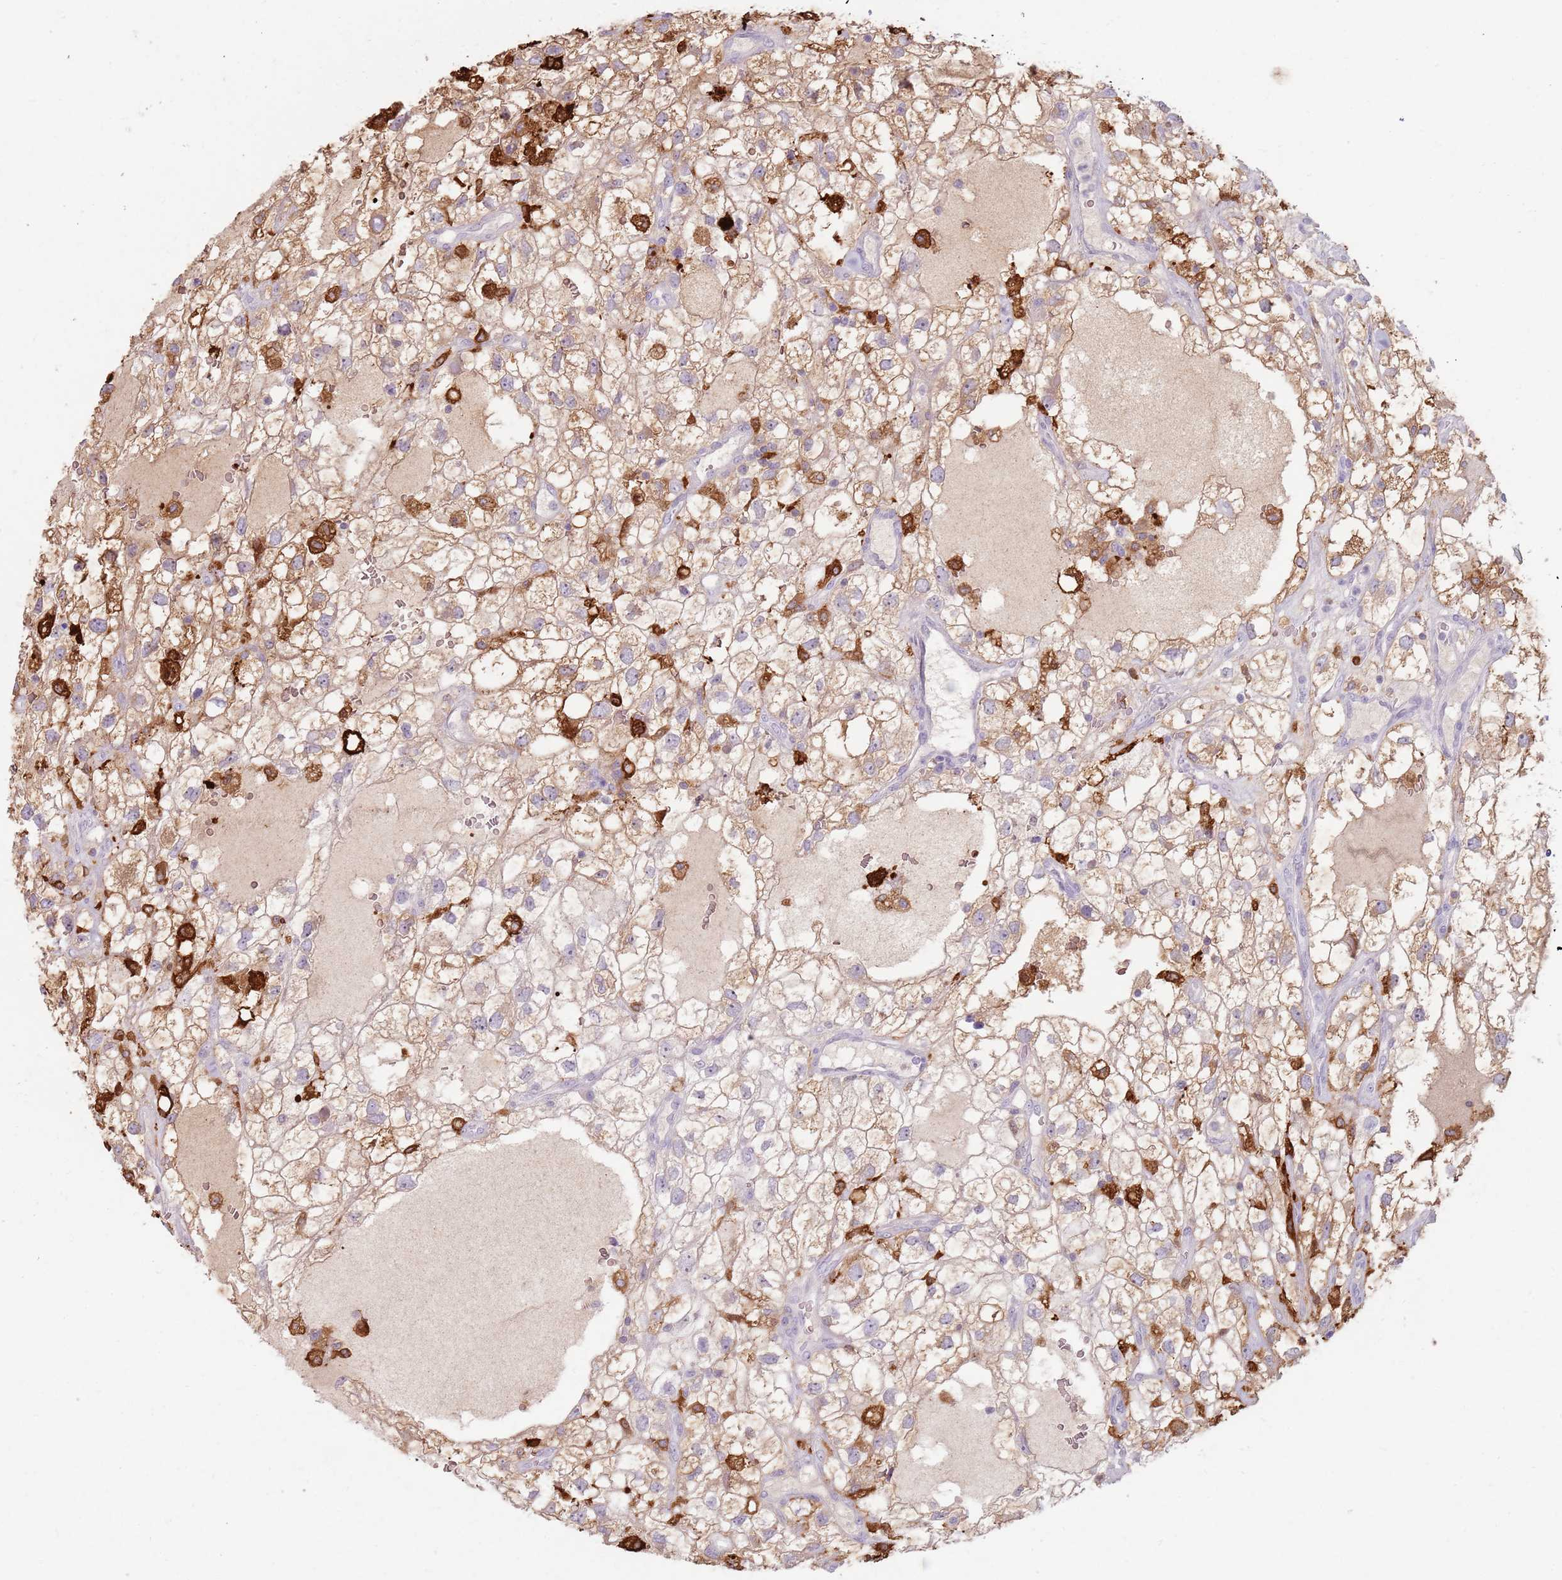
{"staining": {"intensity": "moderate", "quantity": ">75%", "location": "cytoplasmic/membranous"}, "tissue": "renal cancer", "cell_type": "Tumor cells", "image_type": "cancer", "snomed": [{"axis": "morphology", "description": "Adenocarcinoma, NOS"}, {"axis": "topography", "description": "Kidney"}], "caption": "Moderate cytoplasmic/membranous staining for a protein is seen in approximately >75% of tumor cells of renal cancer using IHC.", "gene": "GDPGP1", "patient": {"sex": "male", "age": 59}}